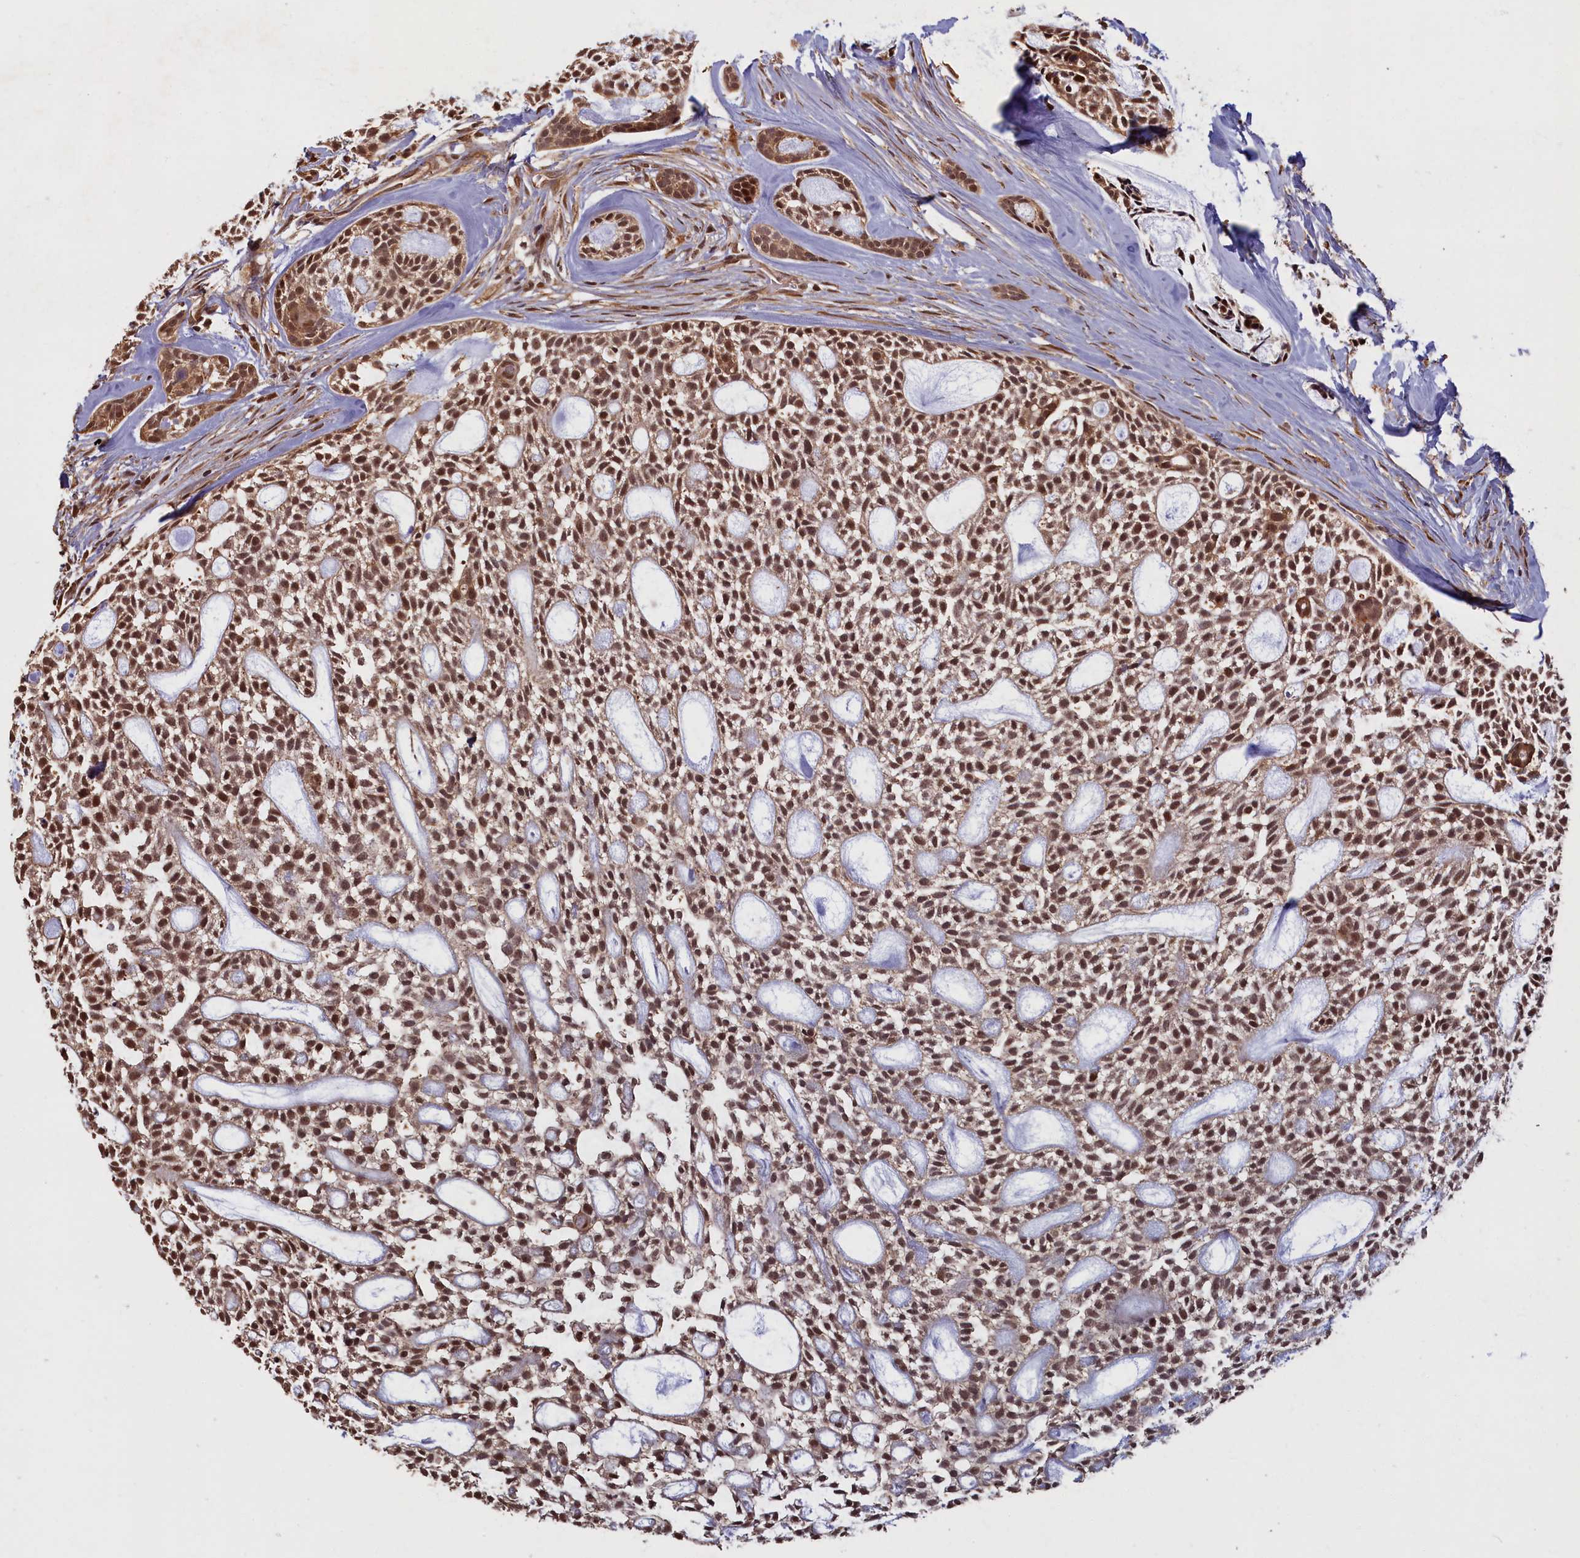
{"staining": {"intensity": "moderate", "quantity": ">75%", "location": "cytoplasmic/membranous,nuclear"}, "tissue": "head and neck cancer", "cell_type": "Tumor cells", "image_type": "cancer", "snomed": [{"axis": "morphology", "description": "Adenocarcinoma, NOS"}, {"axis": "topography", "description": "Subcutis"}, {"axis": "topography", "description": "Head-Neck"}], "caption": "Head and neck cancer (adenocarcinoma) tissue reveals moderate cytoplasmic/membranous and nuclear staining in approximately >75% of tumor cells (DAB = brown stain, brightfield microscopy at high magnification).", "gene": "HIF3A", "patient": {"sex": "female", "age": 73}}